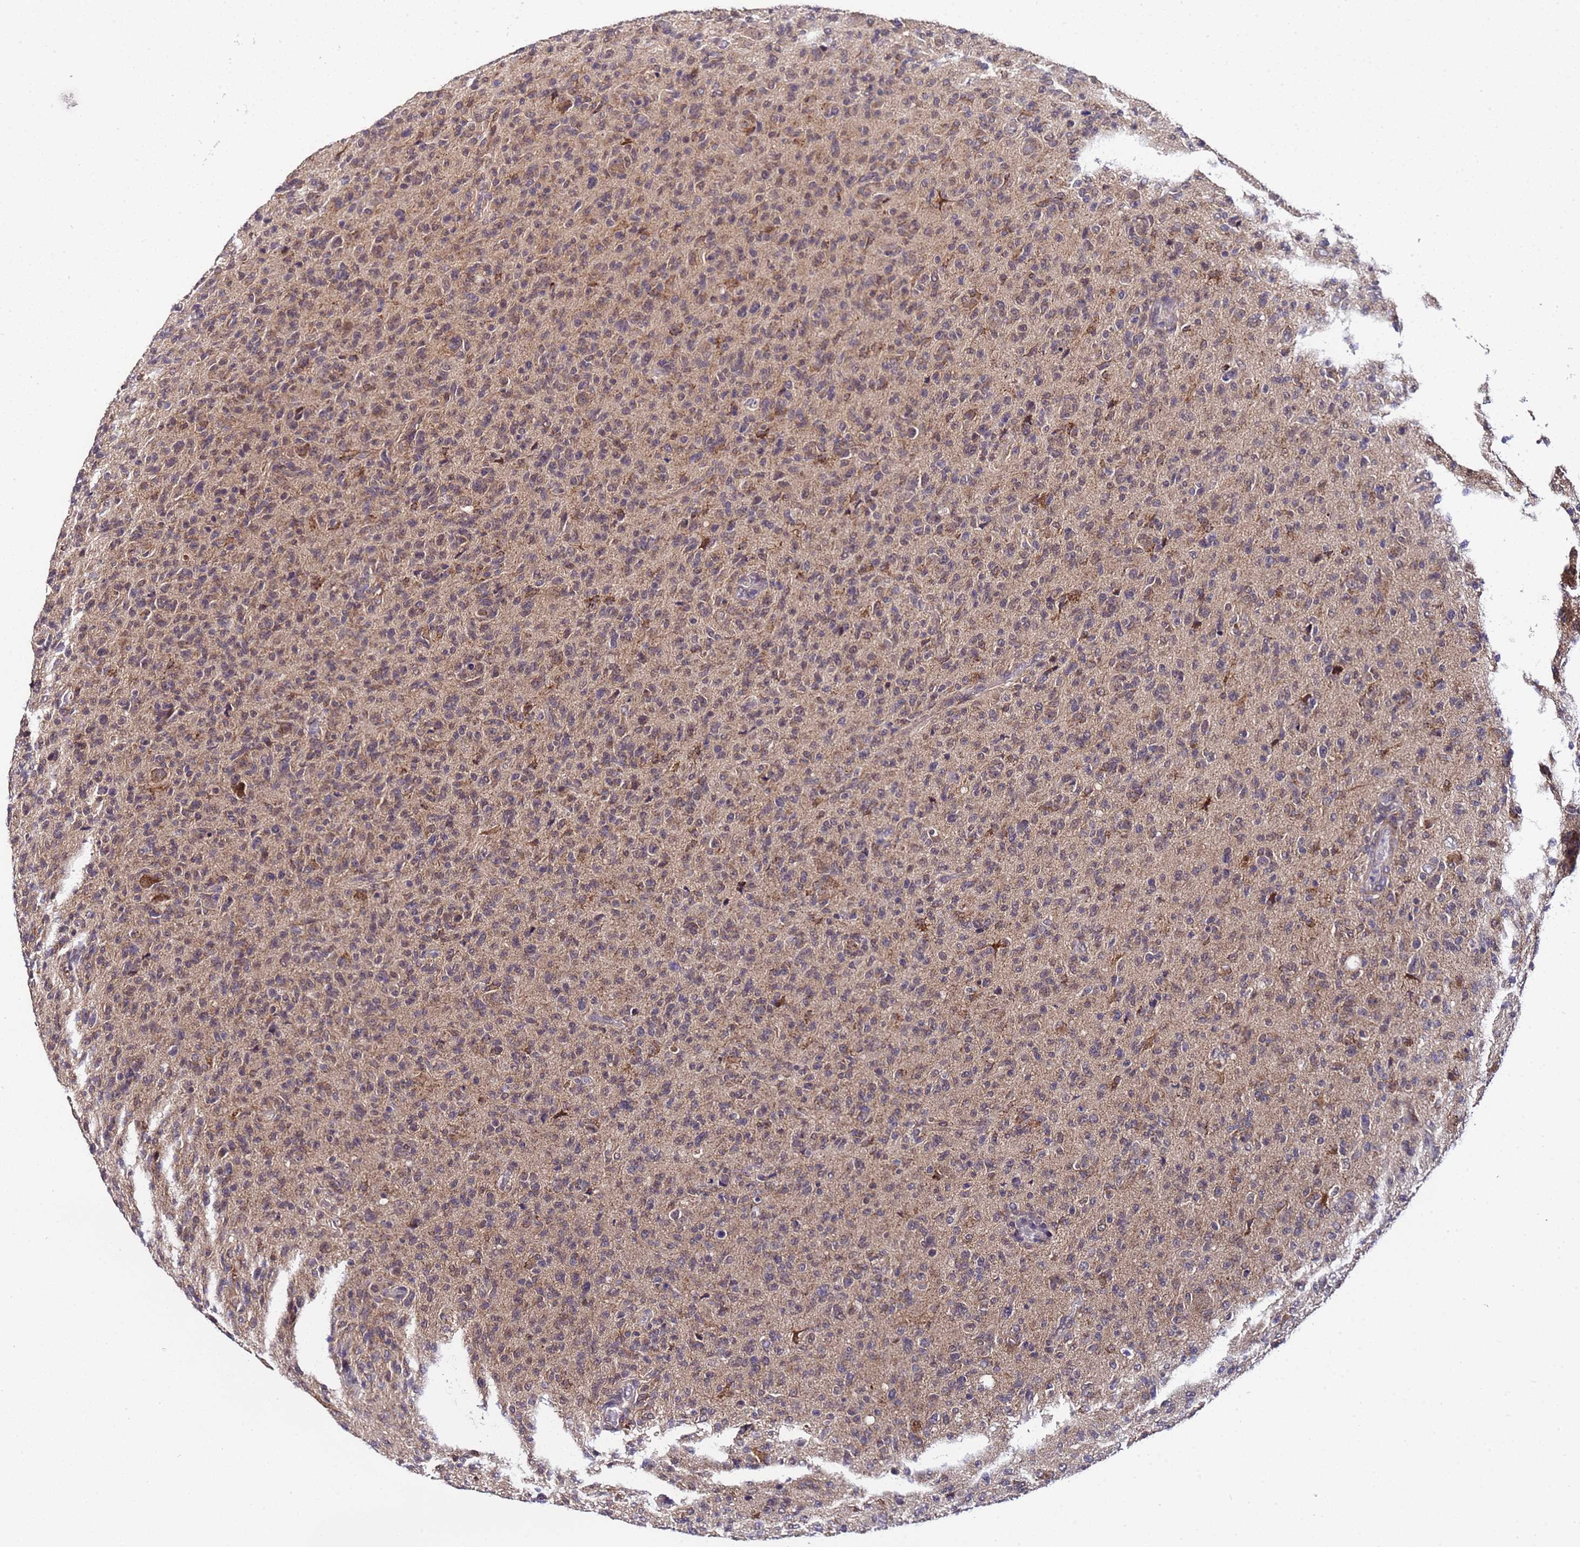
{"staining": {"intensity": "weak", "quantity": "25%-75%", "location": "cytoplasmic/membranous"}, "tissue": "glioma", "cell_type": "Tumor cells", "image_type": "cancer", "snomed": [{"axis": "morphology", "description": "Glioma, malignant, High grade"}, {"axis": "topography", "description": "Brain"}], "caption": "Tumor cells display low levels of weak cytoplasmic/membranous staining in approximately 25%-75% of cells in malignant glioma (high-grade).", "gene": "ANAPC13", "patient": {"sex": "female", "age": 57}}